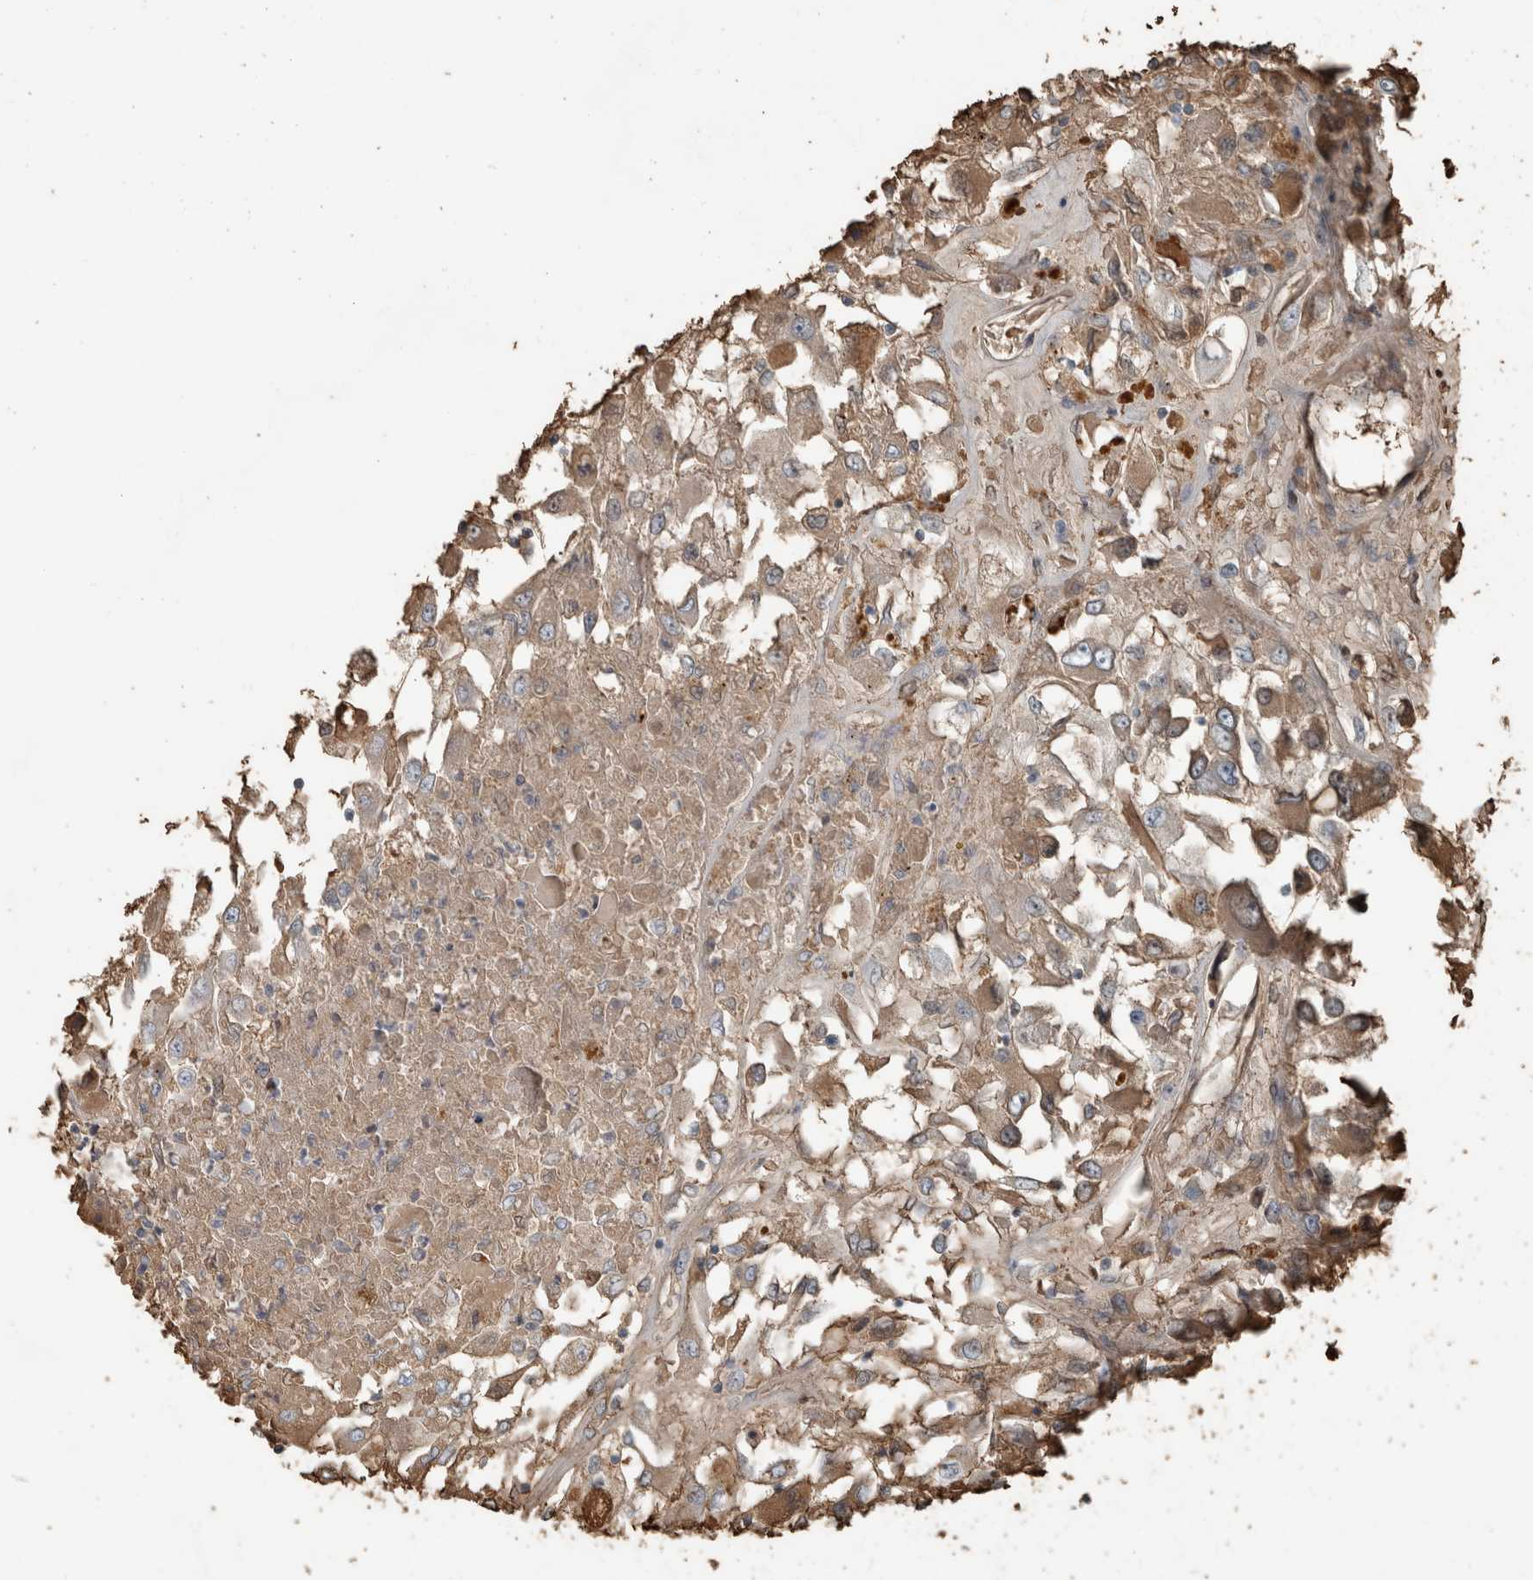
{"staining": {"intensity": "weak", "quantity": ">75%", "location": "cytoplasmic/membranous"}, "tissue": "renal cancer", "cell_type": "Tumor cells", "image_type": "cancer", "snomed": [{"axis": "morphology", "description": "Adenocarcinoma, NOS"}, {"axis": "topography", "description": "Kidney"}], "caption": "Immunohistochemistry (IHC) of renal cancer (adenocarcinoma) displays low levels of weak cytoplasmic/membranous positivity in approximately >75% of tumor cells. Nuclei are stained in blue.", "gene": "USP34", "patient": {"sex": "female", "age": 52}}